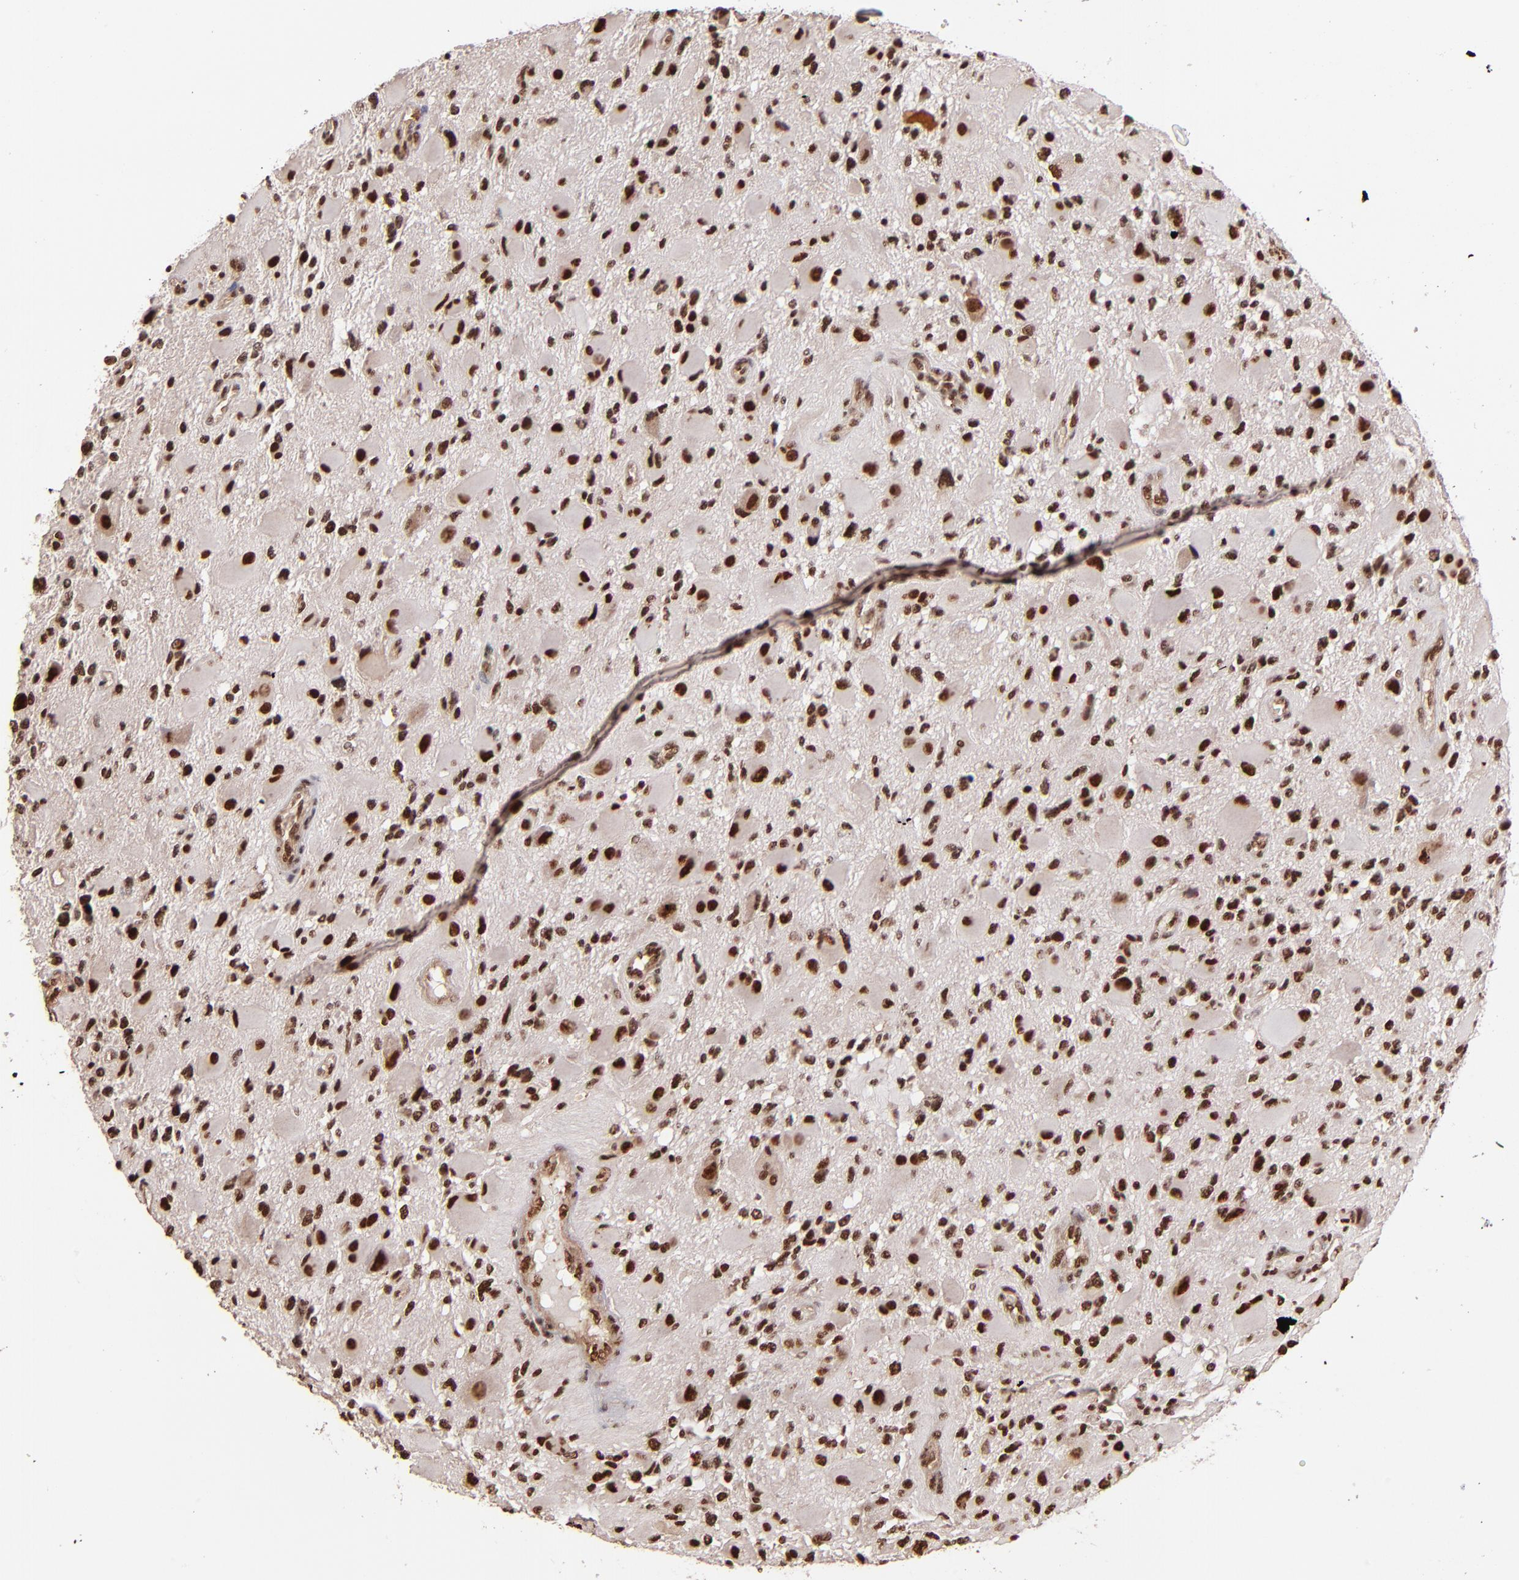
{"staining": {"intensity": "moderate", "quantity": ">75%", "location": "nuclear"}, "tissue": "glioma", "cell_type": "Tumor cells", "image_type": "cancer", "snomed": [{"axis": "morphology", "description": "Glioma, malignant, High grade"}, {"axis": "topography", "description": "Brain"}], "caption": "Tumor cells demonstrate medium levels of moderate nuclear expression in approximately >75% of cells in glioma. The protein of interest is shown in brown color, while the nuclei are stained blue.", "gene": "TERF2", "patient": {"sex": "female", "age": 60}}